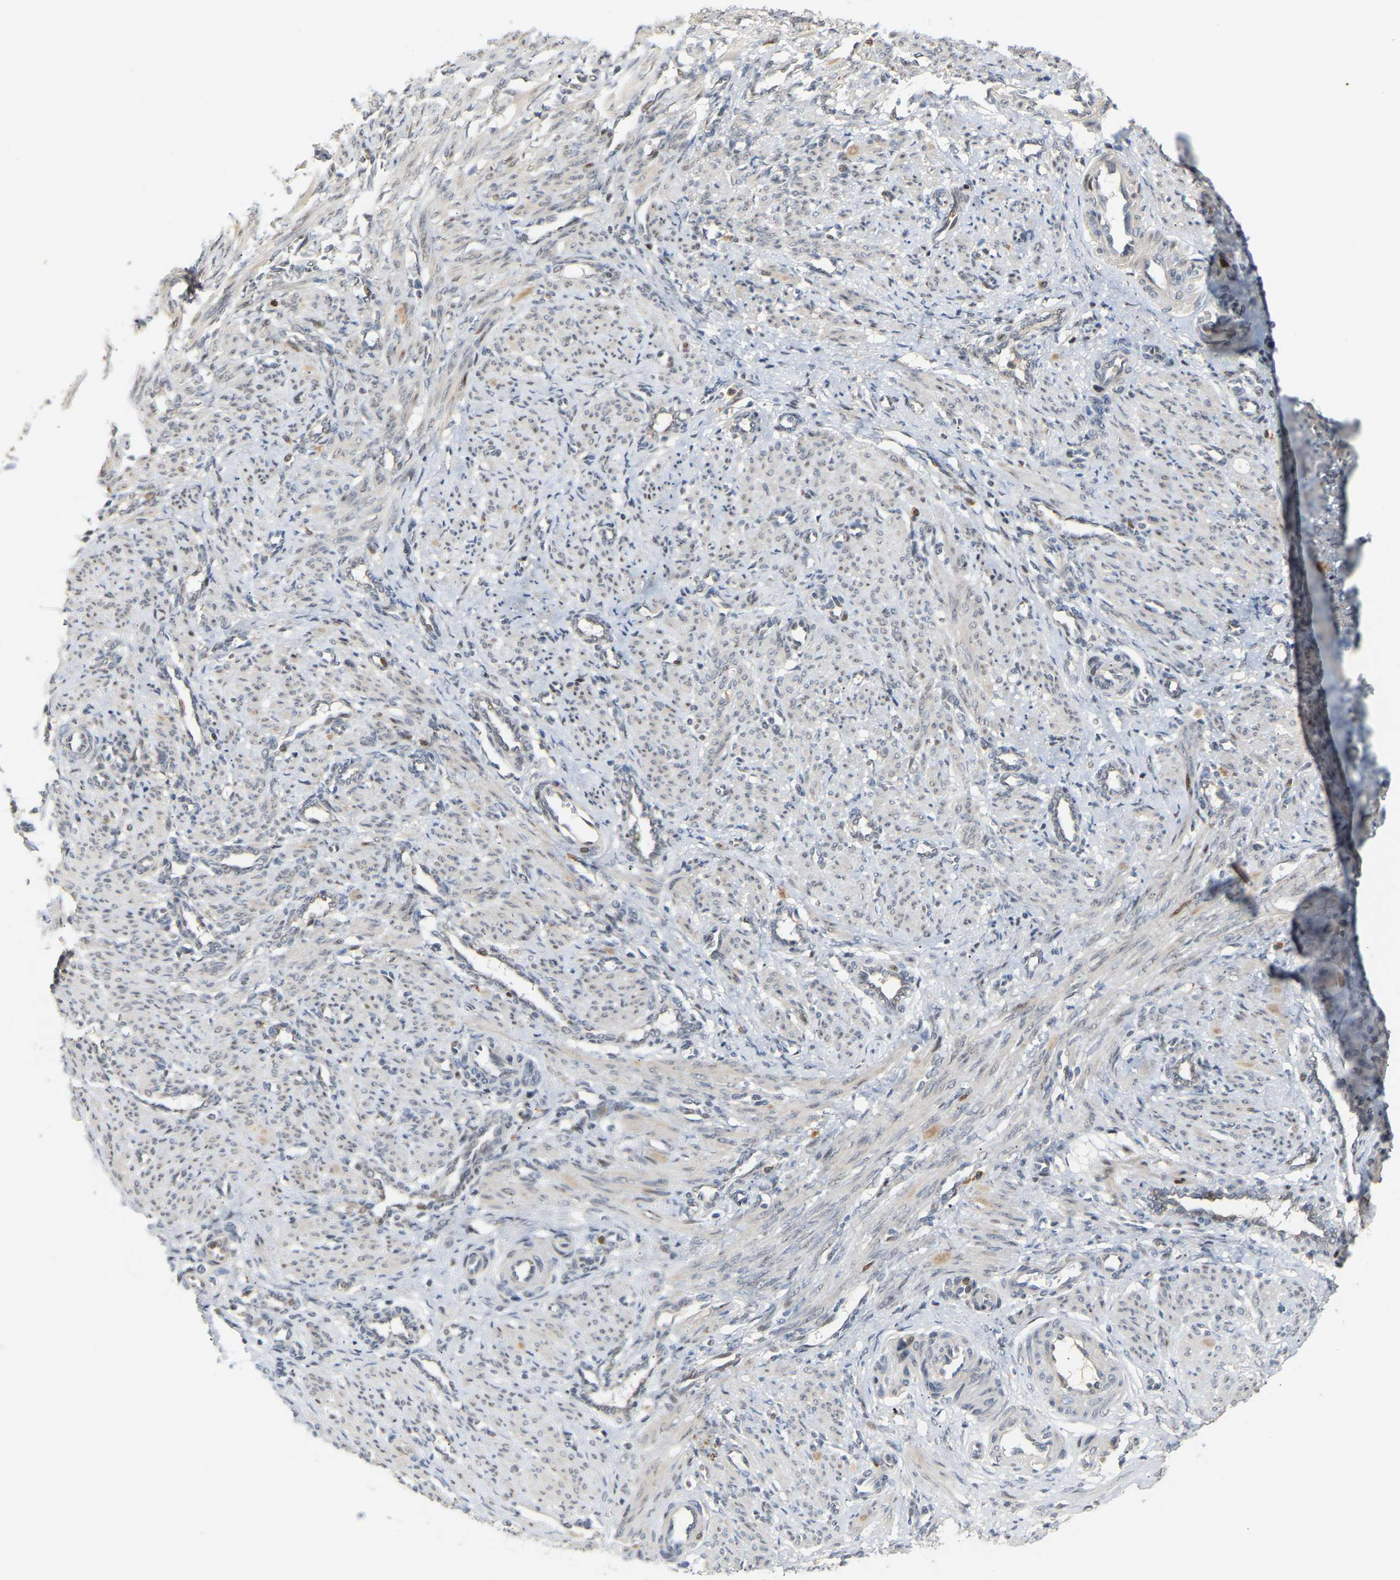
{"staining": {"intensity": "negative", "quantity": "none", "location": "none"}, "tissue": "smooth muscle", "cell_type": "Smooth muscle cells", "image_type": "normal", "snomed": [{"axis": "morphology", "description": "Normal tissue, NOS"}, {"axis": "topography", "description": "Endometrium"}], "caption": "The photomicrograph exhibits no staining of smooth muscle cells in normal smooth muscle. The staining is performed using DAB (3,3'-diaminobenzidine) brown chromogen with nuclei counter-stained in using hematoxylin.", "gene": "PTPN4", "patient": {"sex": "female", "age": 33}}